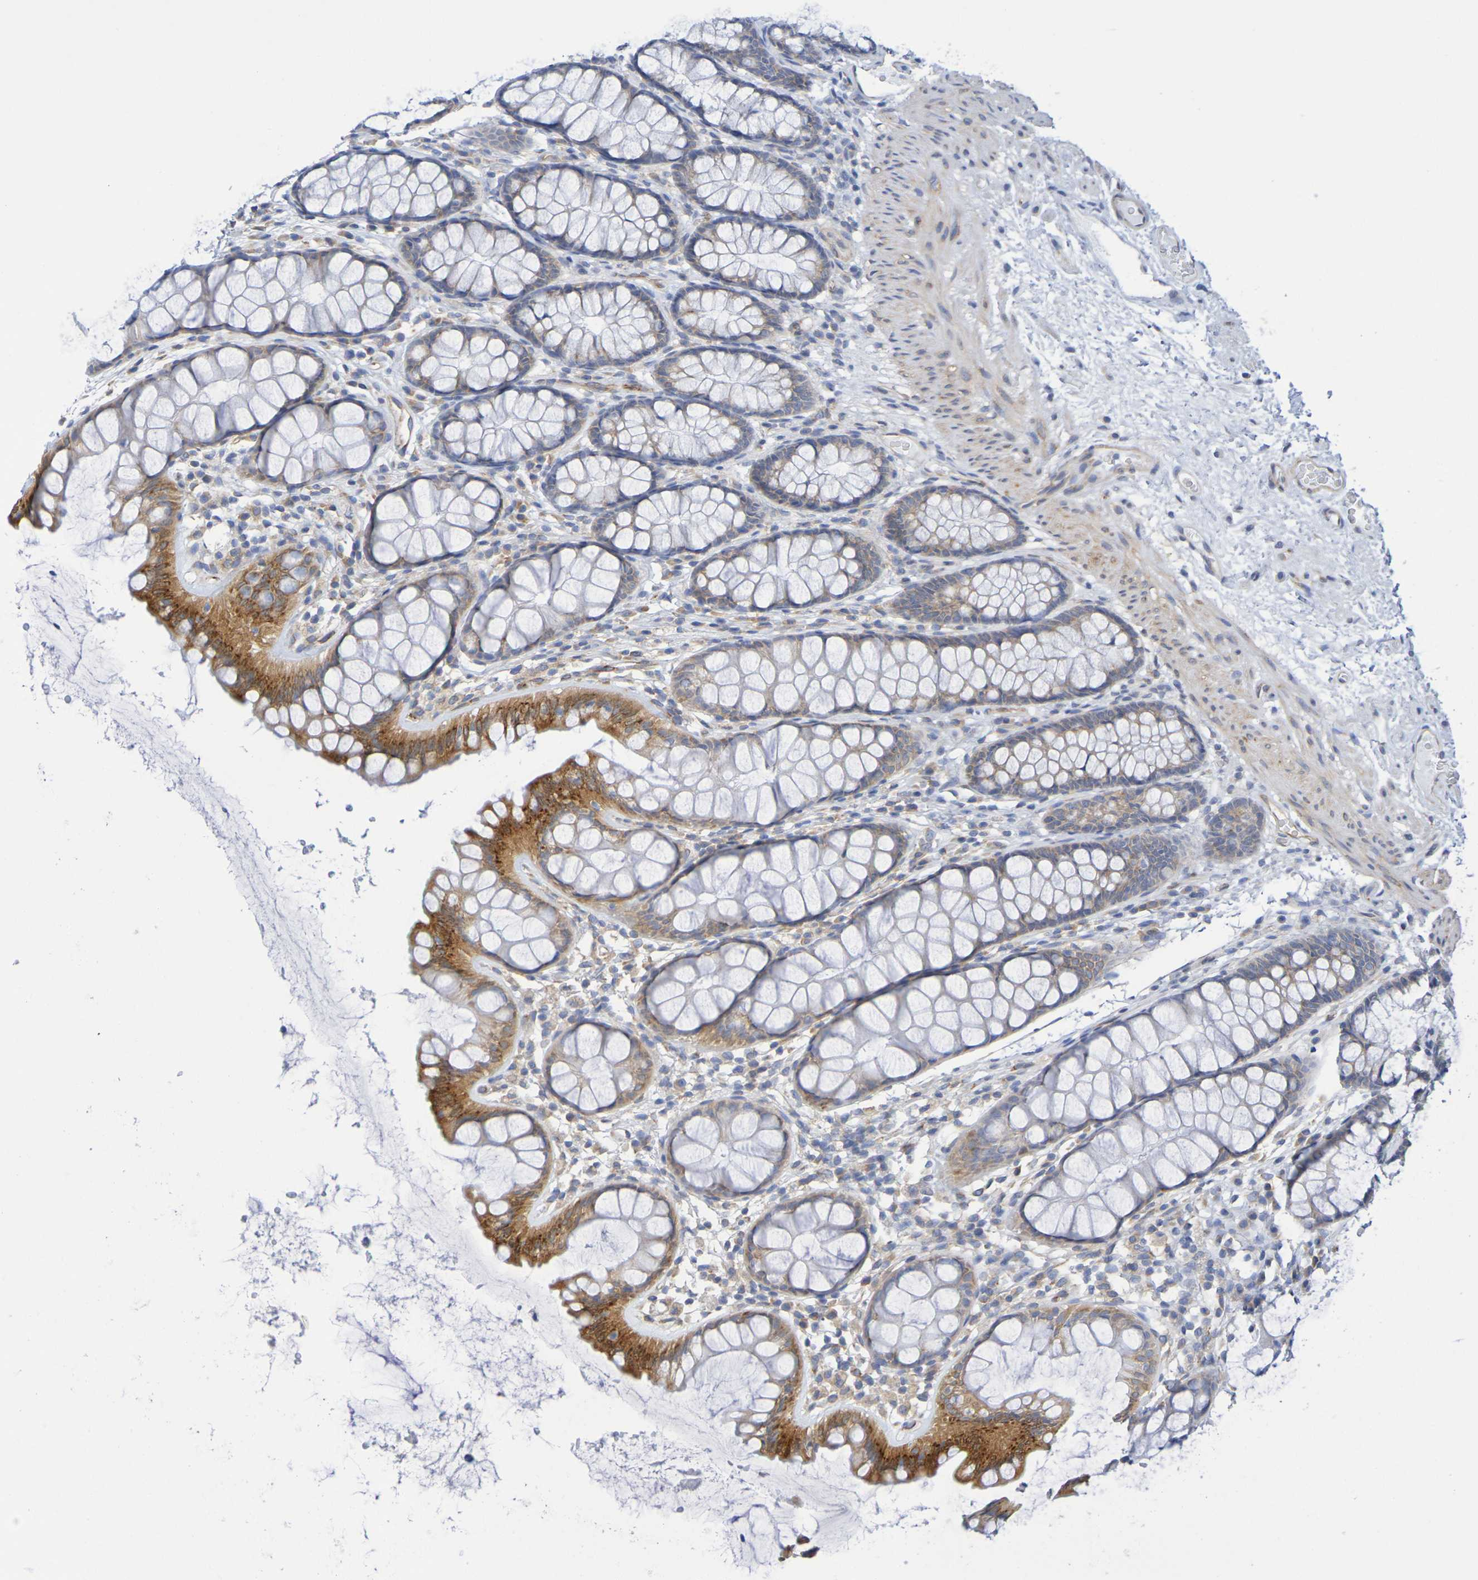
{"staining": {"intensity": "negative", "quantity": "none", "location": "none"}, "tissue": "colon", "cell_type": "Endothelial cells", "image_type": "normal", "snomed": [{"axis": "morphology", "description": "Normal tissue, NOS"}, {"axis": "topography", "description": "Colon"}], "caption": "Immunohistochemistry of benign colon exhibits no positivity in endothelial cells.", "gene": "TMCC3", "patient": {"sex": "female", "age": 55}}